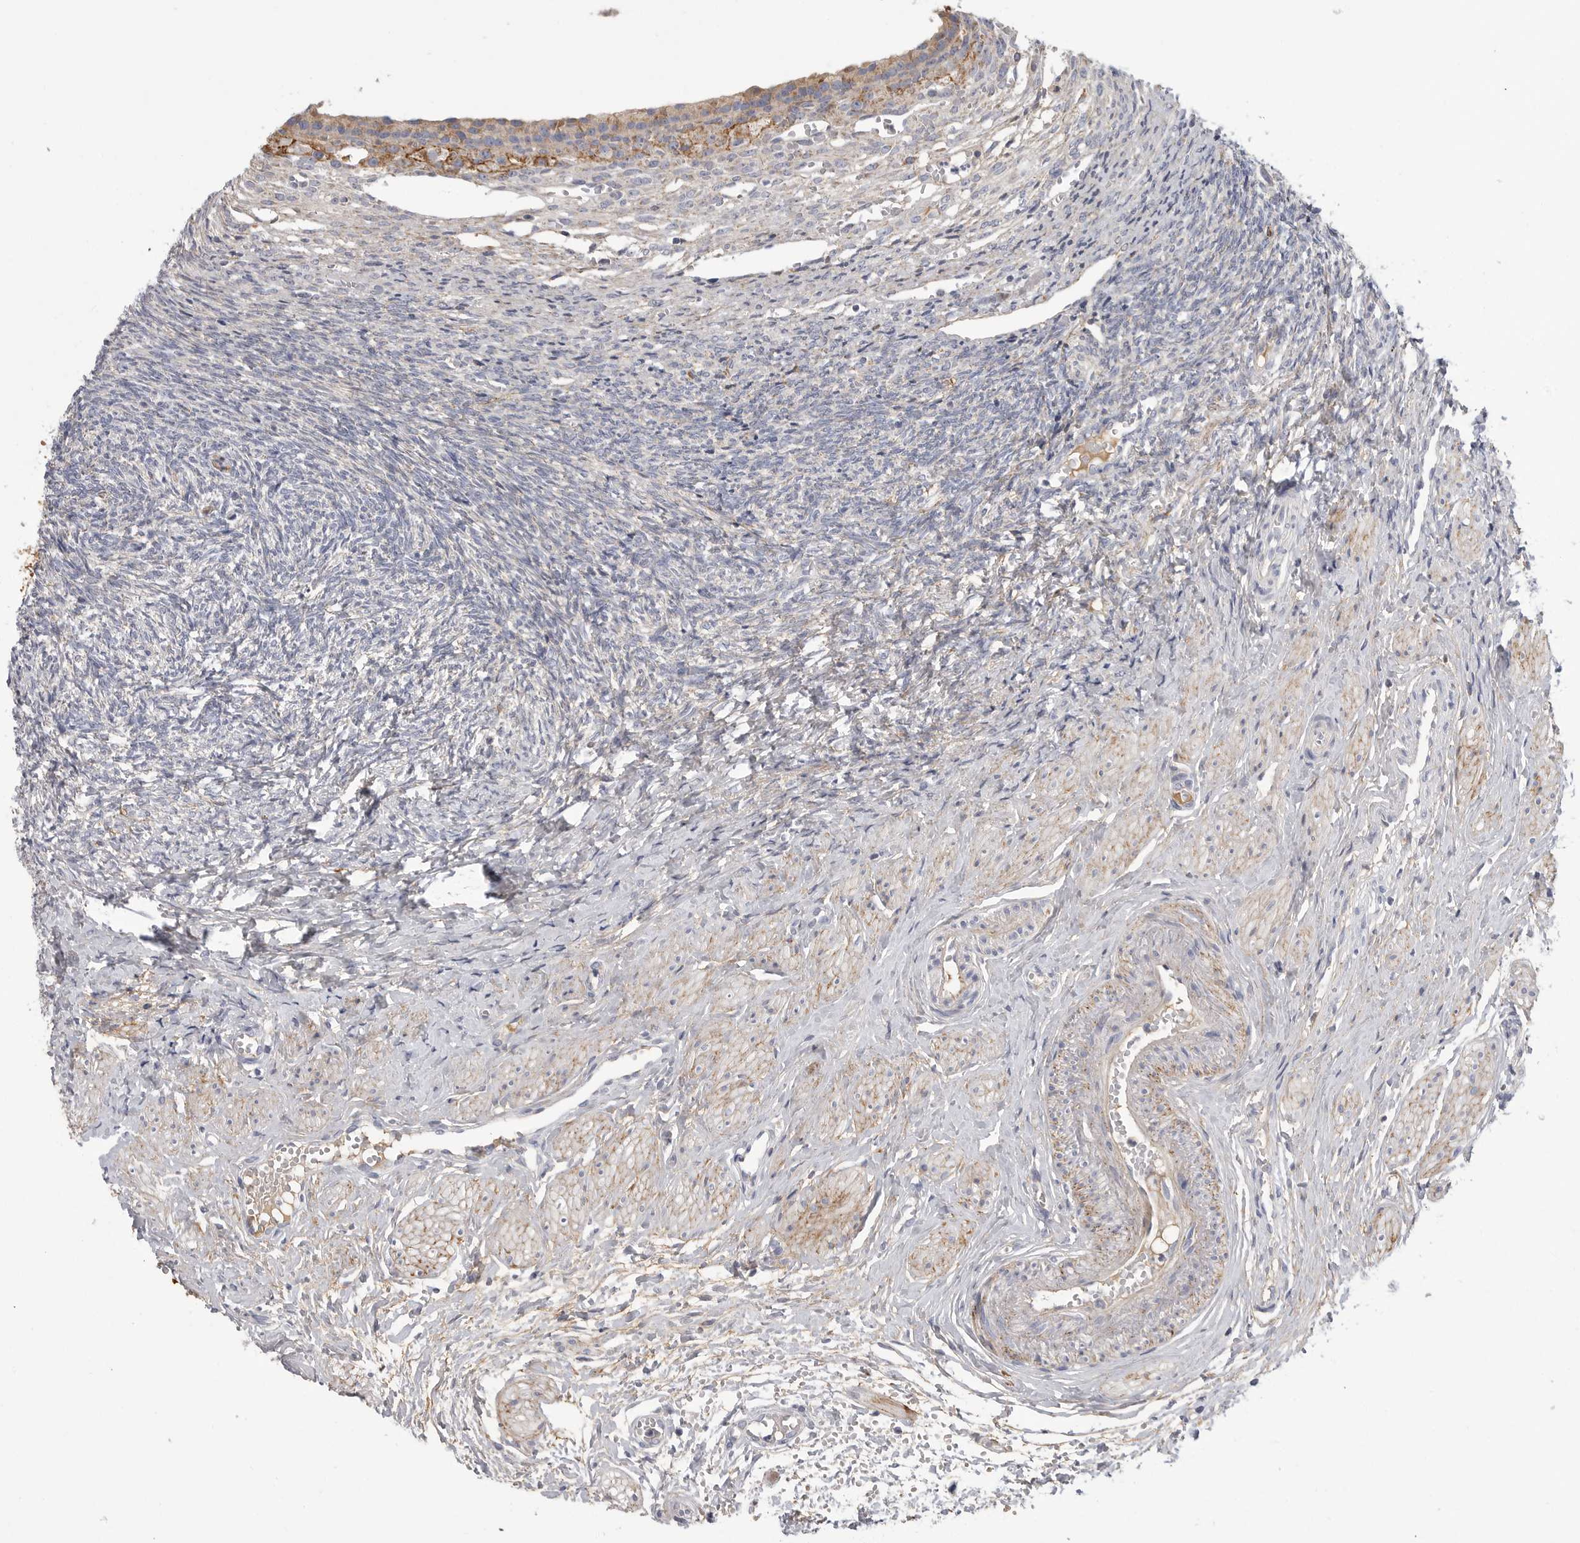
{"staining": {"intensity": "negative", "quantity": "none", "location": "none"}, "tissue": "ovary", "cell_type": "Ovarian stroma cells", "image_type": "normal", "snomed": [{"axis": "morphology", "description": "Normal tissue, NOS"}, {"axis": "topography", "description": "Ovary"}], "caption": "An immunohistochemistry histopathology image of unremarkable ovary is shown. There is no staining in ovarian stroma cells of ovary. (Immunohistochemistry, brightfield microscopy, high magnification).", "gene": "SDC3", "patient": {"sex": "female", "age": 41}}